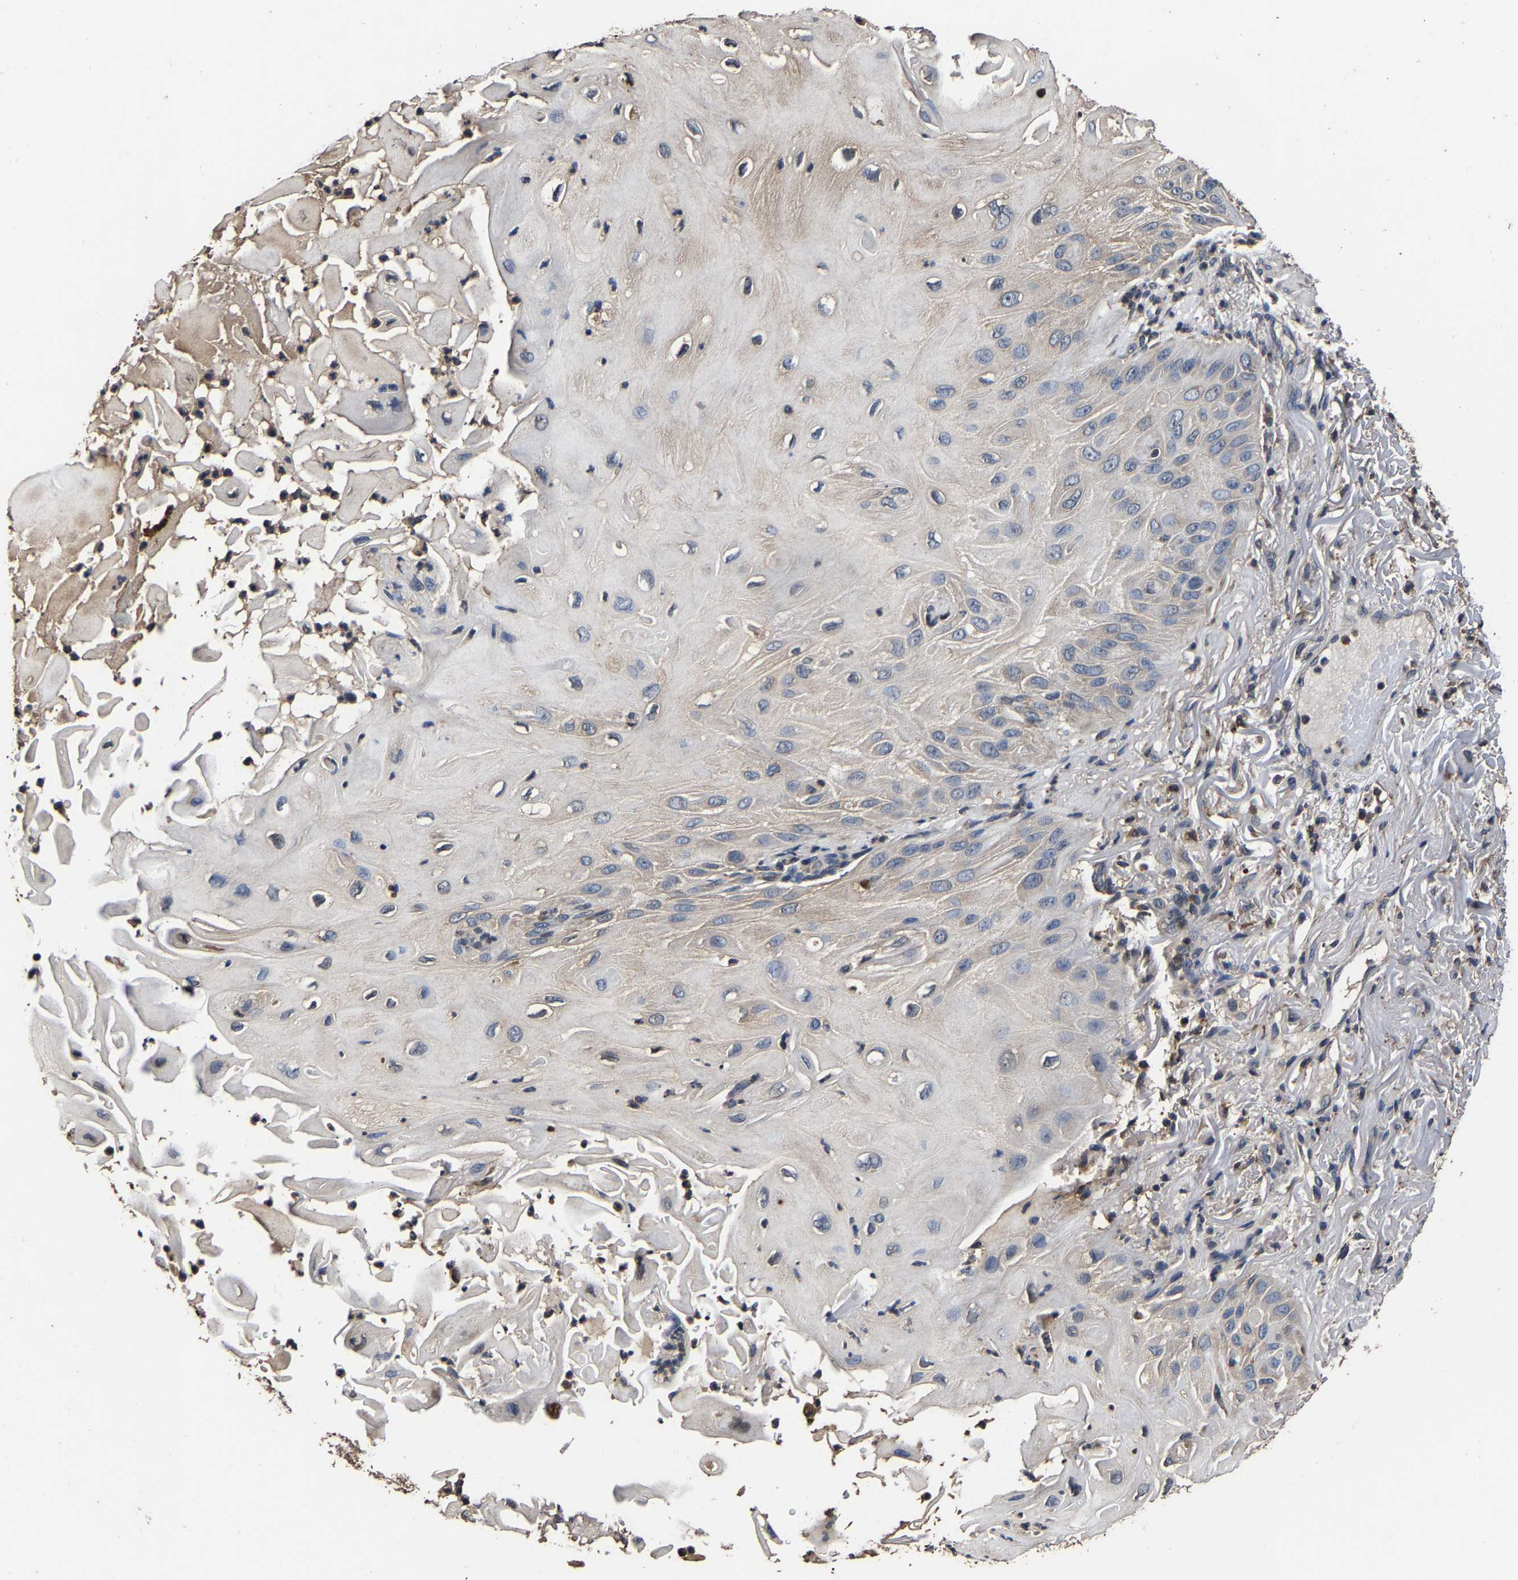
{"staining": {"intensity": "negative", "quantity": "none", "location": "none"}, "tissue": "skin cancer", "cell_type": "Tumor cells", "image_type": "cancer", "snomed": [{"axis": "morphology", "description": "Squamous cell carcinoma, NOS"}, {"axis": "topography", "description": "Skin"}], "caption": "High power microscopy image of an IHC micrograph of skin squamous cell carcinoma, revealing no significant staining in tumor cells.", "gene": "EBAG9", "patient": {"sex": "female", "age": 77}}